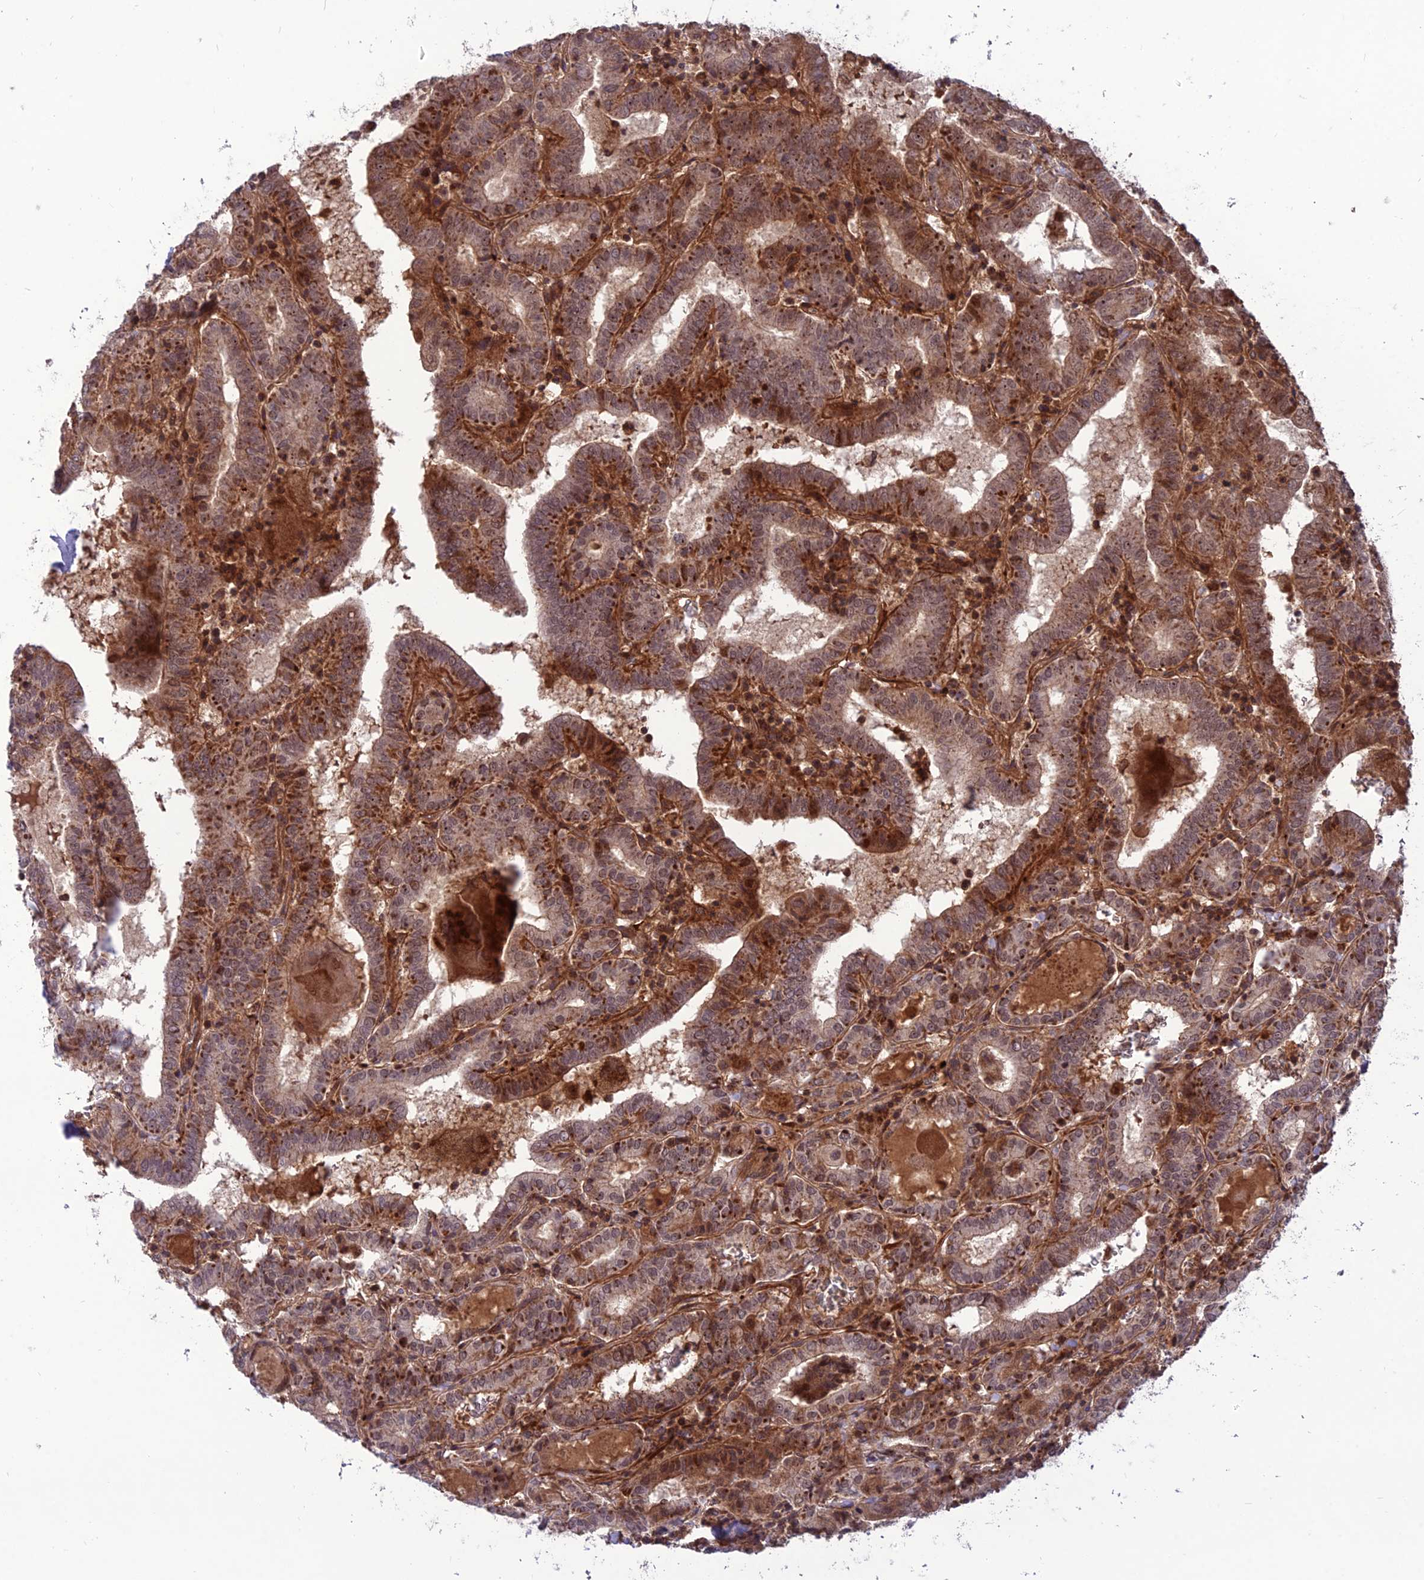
{"staining": {"intensity": "strong", "quantity": ">75%", "location": "cytoplasmic/membranous"}, "tissue": "thyroid cancer", "cell_type": "Tumor cells", "image_type": "cancer", "snomed": [{"axis": "morphology", "description": "Papillary adenocarcinoma, NOS"}, {"axis": "topography", "description": "Thyroid gland"}], "caption": "Immunohistochemistry (IHC) photomicrograph of neoplastic tissue: thyroid papillary adenocarcinoma stained using immunohistochemistry exhibits high levels of strong protein expression localized specifically in the cytoplasmic/membranous of tumor cells, appearing as a cytoplasmic/membranous brown color.", "gene": "NDUFC1", "patient": {"sex": "female", "age": 72}}